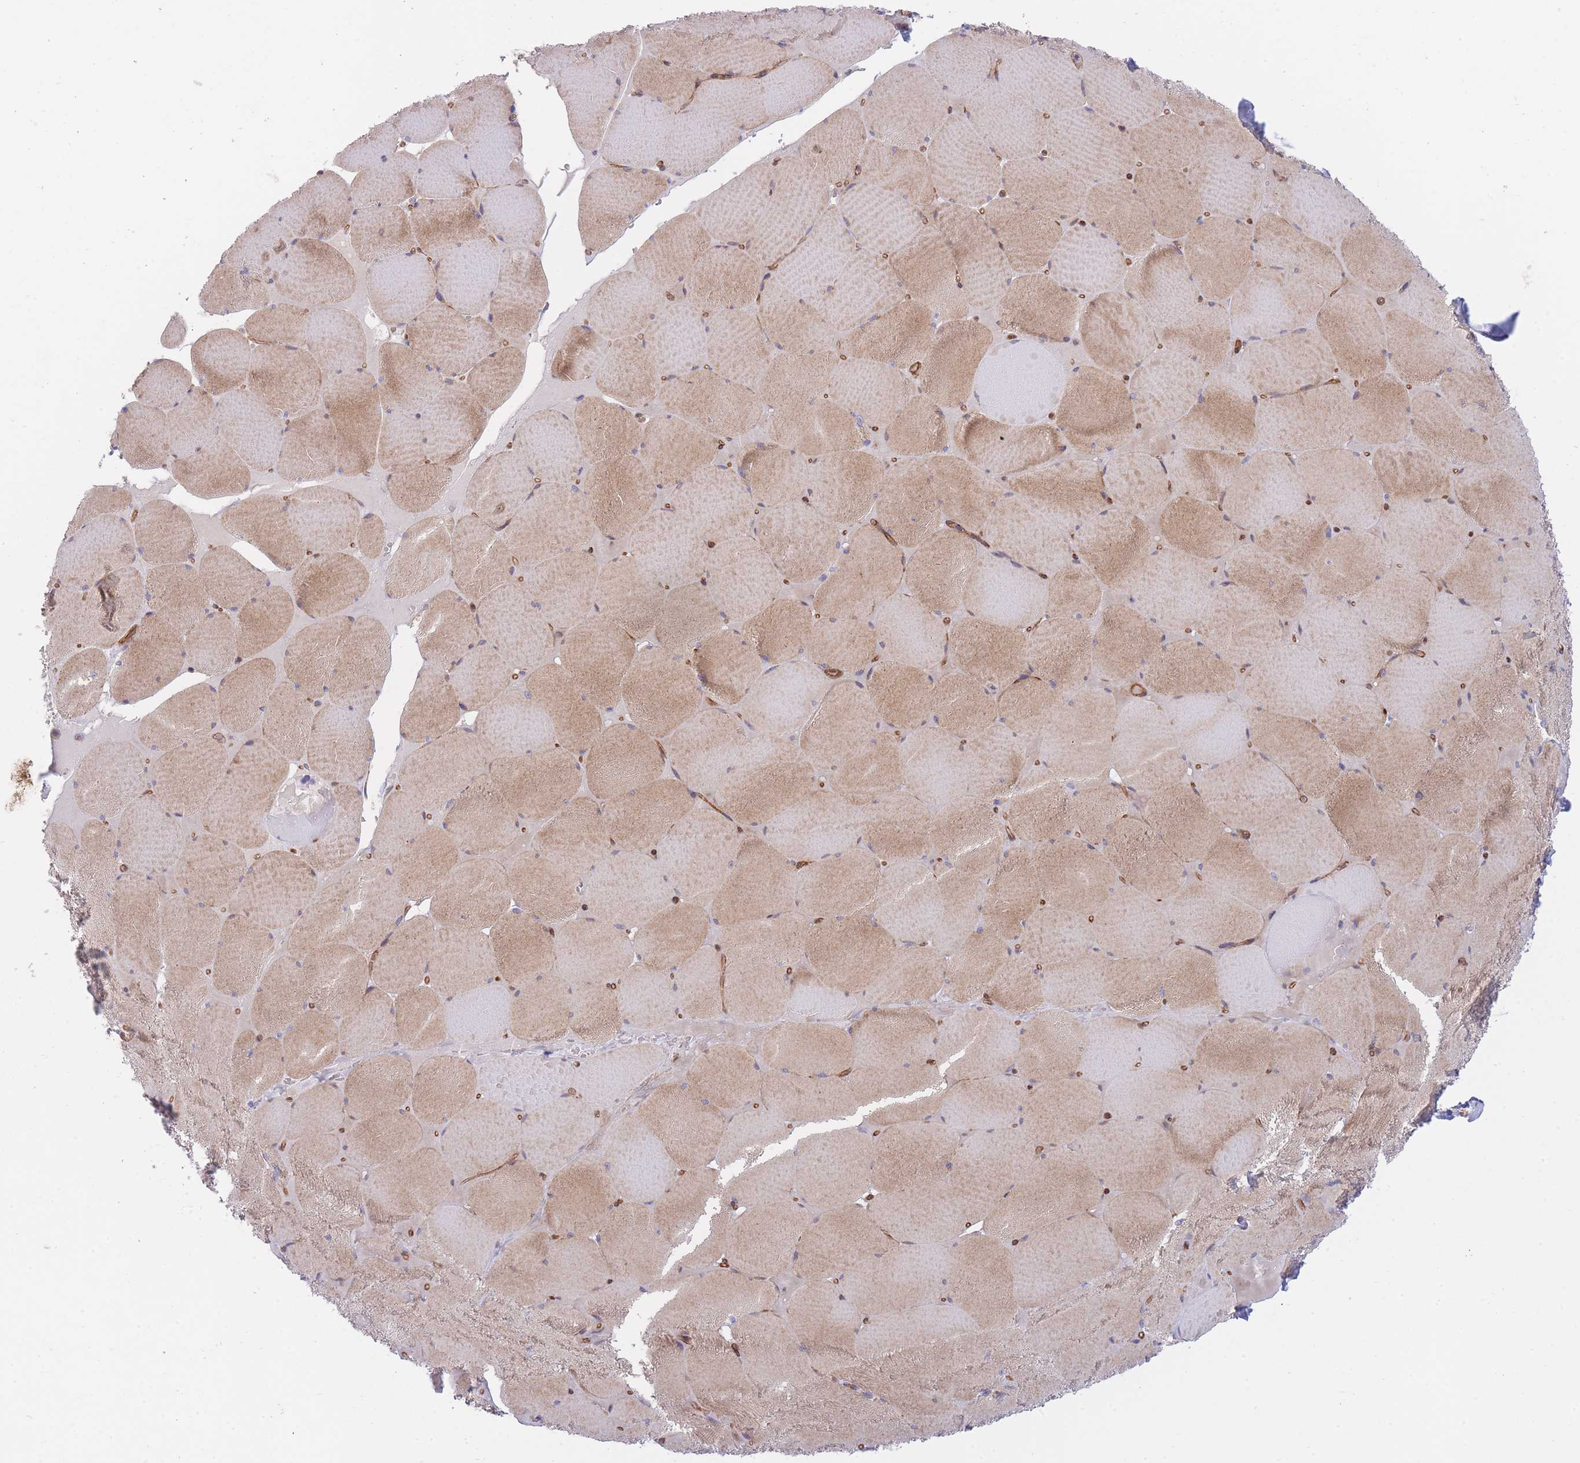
{"staining": {"intensity": "moderate", "quantity": ">75%", "location": "cytoplasmic/membranous"}, "tissue": "skeletal muscle", "cell_type": "Myocytes", "image_type": "normal", "snomed": [{"axis": "morphology", "description": "Normal tissue, NOS"}, {"axis": "topography", "description": "Skeletal muscle"}, {"axis": "topography", "description": "Head-Neck"}], "caption": "A high-resolution micrograph shows immunohistochemistry staining of unremarkable skeletal muscle, which exhibits moderate cytoplasmic/membranous expression in about >75% of myocytes.", "gene": "CHAC1", "patient": {"sex": "male", "age": 66}}